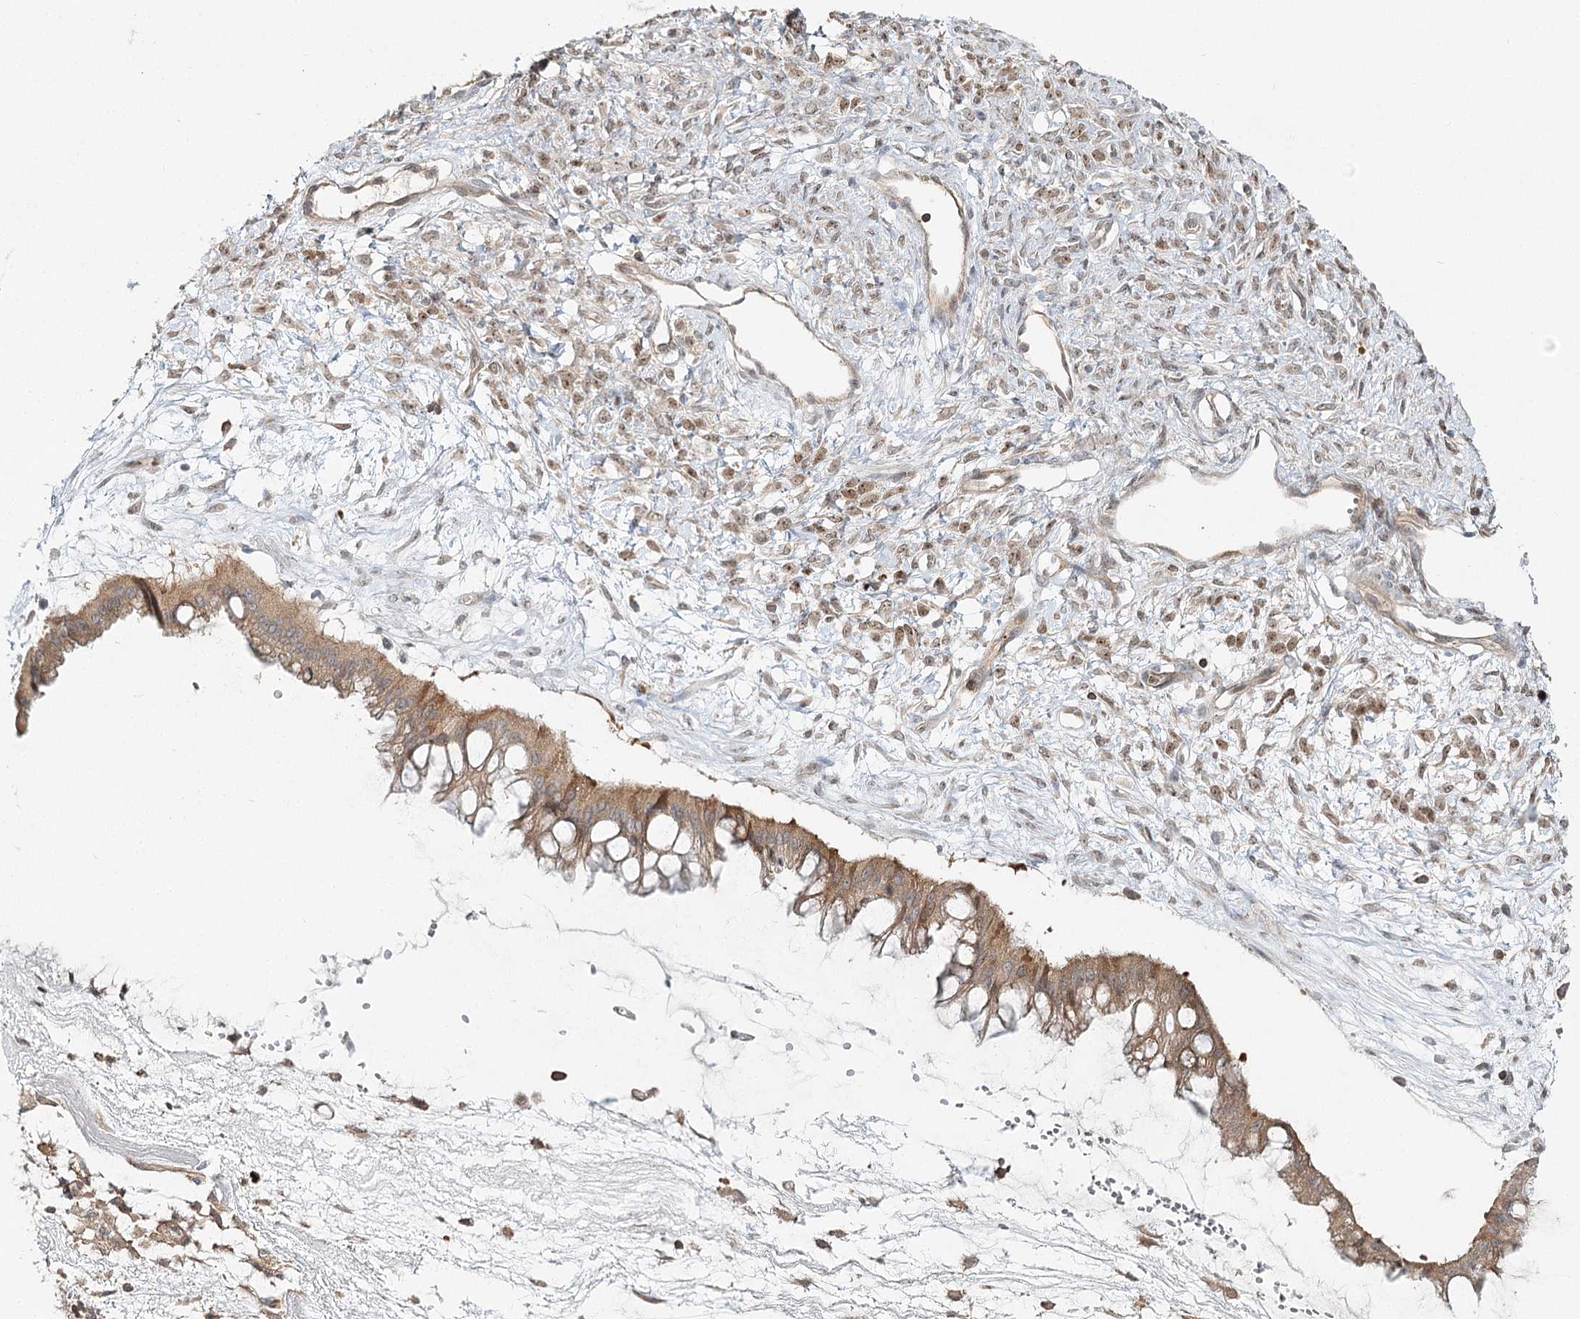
{"staining": {"intensity": "moderate", "quantity": ">75%", "location": "cytoplasmic/membranous"}, "tissue": "ovarian cancer", "cell_type": "Tumor cells", "image_type": "cancer", "snomed": [{"axis": "morphology", "description": "Cystadenocarcinoma, mucinous, NOS"}, {"axis": "topography", "description": "Ovary"}], "caption": "Ovarian cancer stained for a protein exhibits moderate cytoplasmic/membranous positivity in tumor cells. (Brightfield microscopy of DAB IHC at high magnification).", "gene": "FAM120B", "patient": {"sex": "female", "age": 73}}